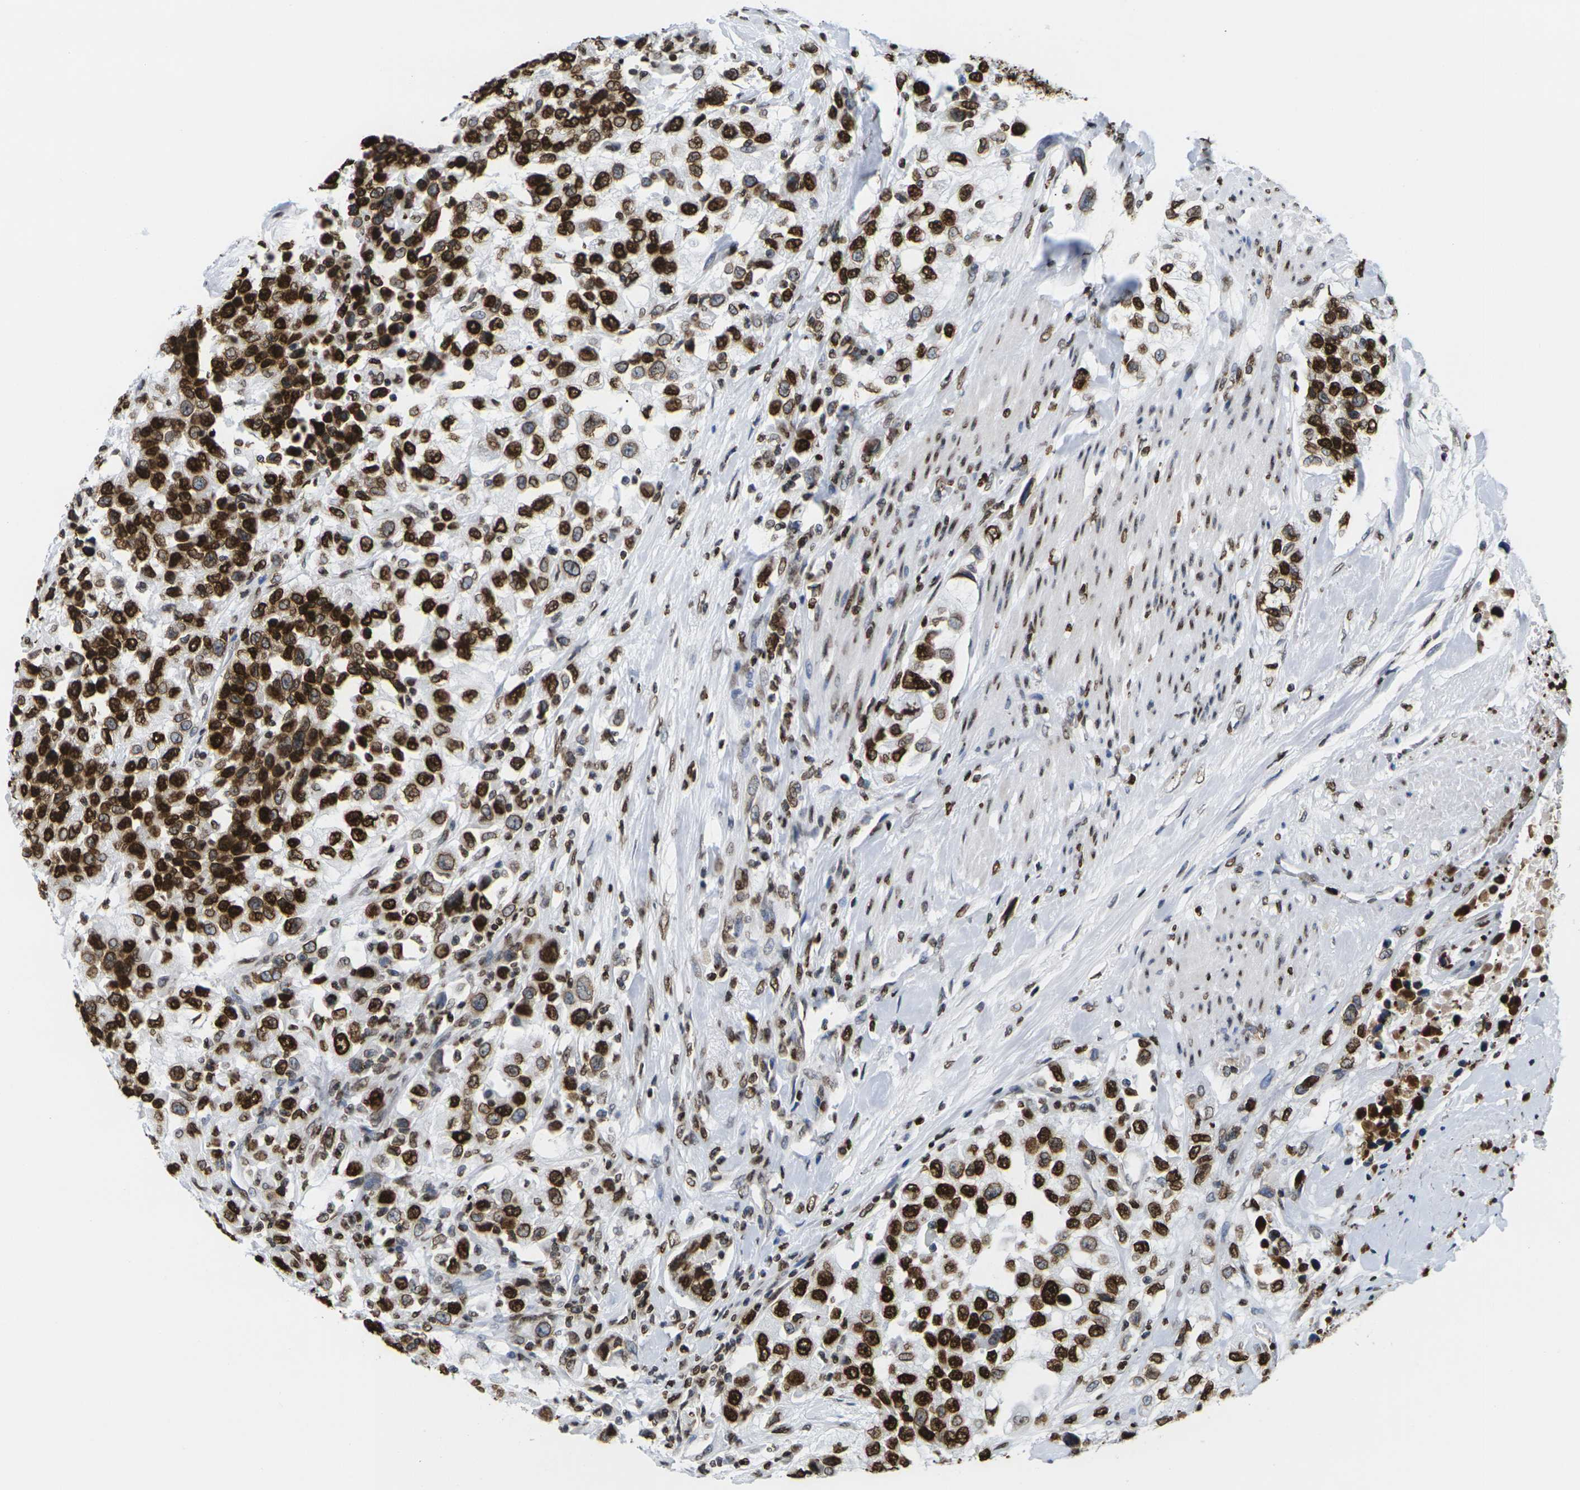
{"staining": {"intensity": "strong", "quantity": ">75%", "location": "cytoplasmic/membranous,nuclear"}, "tissue": "urothelial cancer", "cell_type": "Tumor cells", "image_type": "cancer", "snomed": [{"axis": "morphology", "description": "Urothelial carcinoma, High grade"}, {"axis": "topography", "description": "Urinary bladder"}], "caption": "Strong cytoplasmic/membranous and nuclear positivity for a protein is present in about >75% of tumor cells of urothelial carcinoma (high-grade) using IHC.", "gene": "H2AC21", "patient": {"sex": "female", "age": 80}}